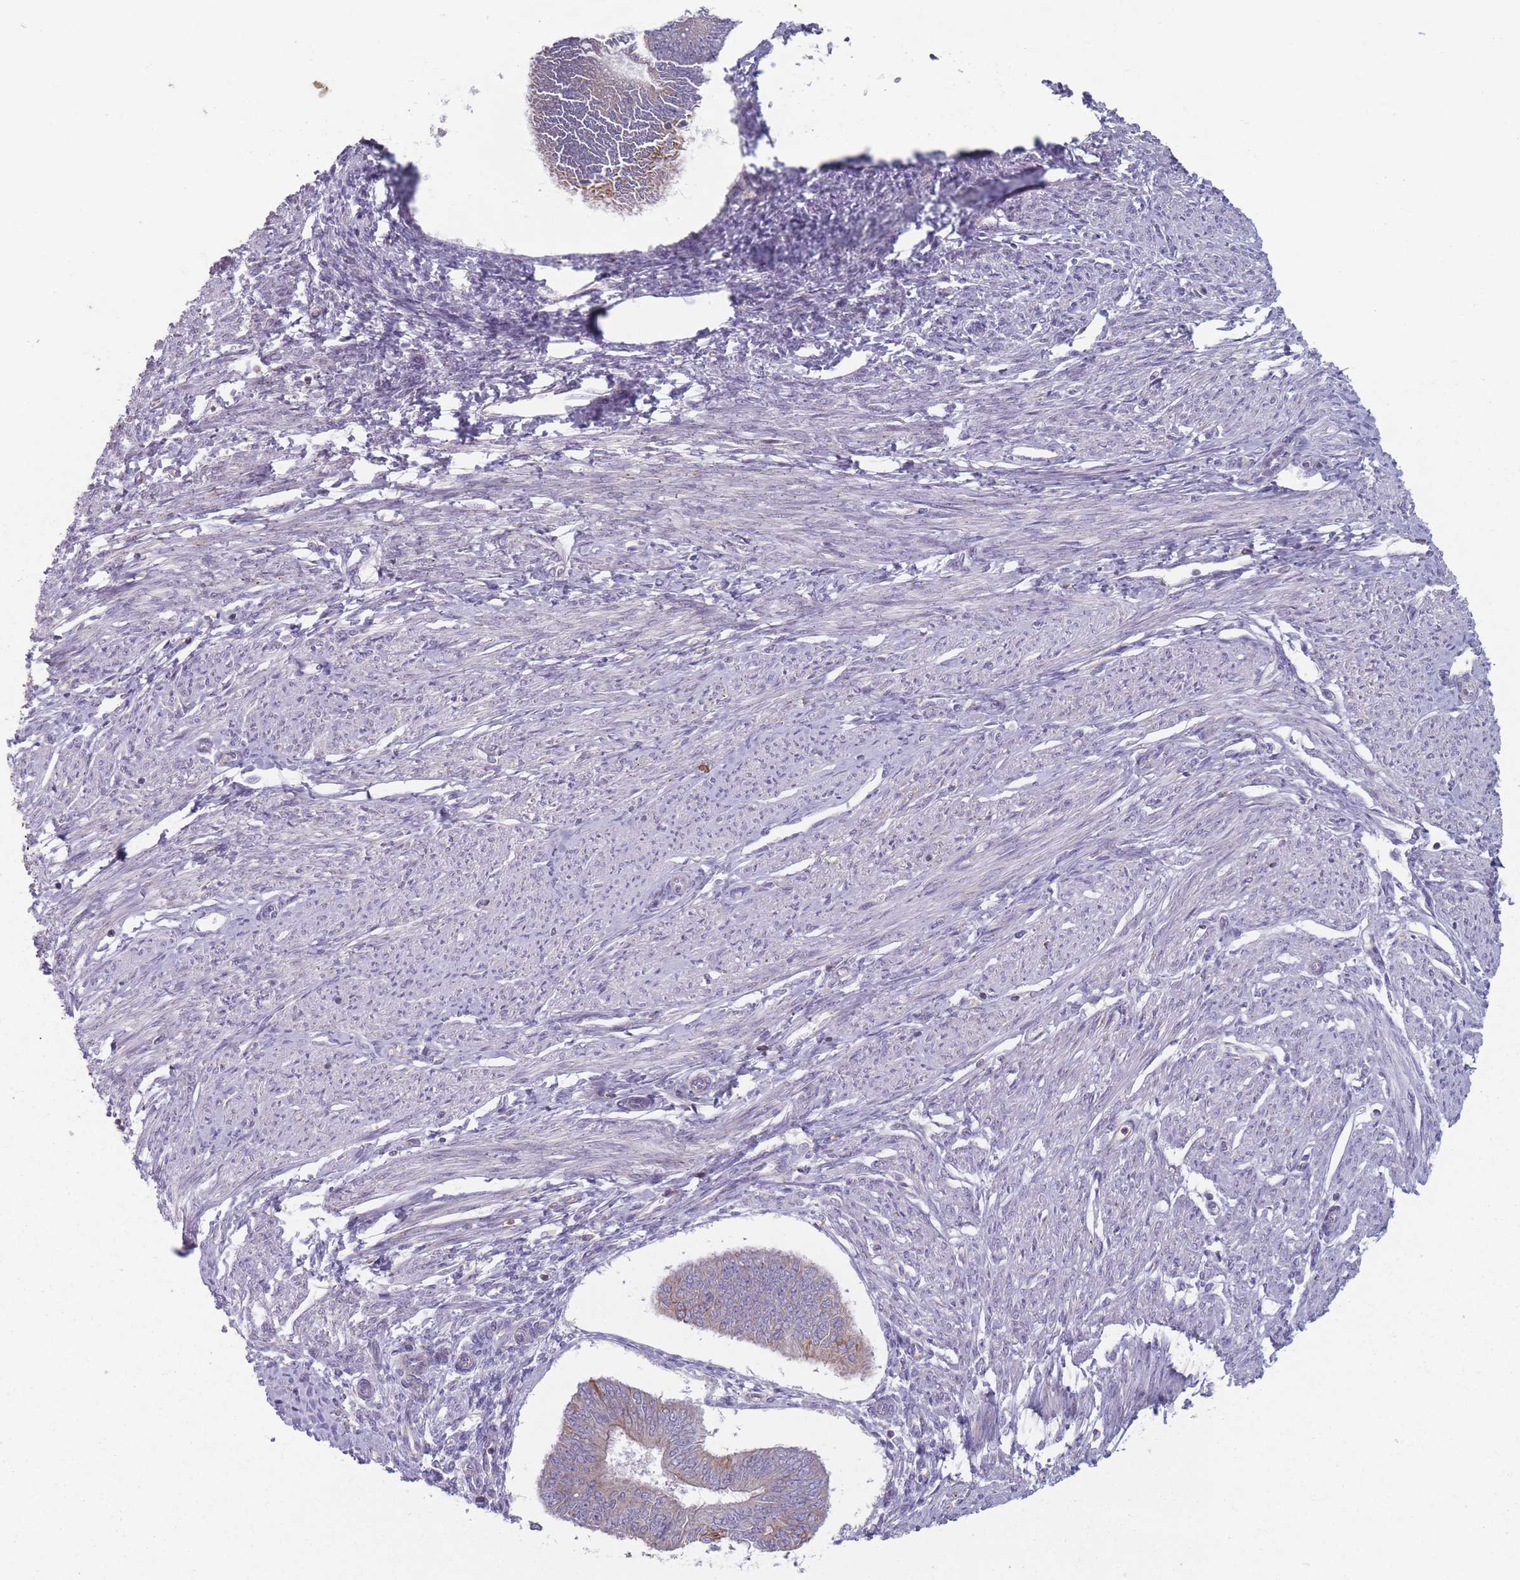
{"staining": {"intensity": "moderate", "quantity": "25%-75%", "location": "cytoplasmic/membranous"}, "tissue": "endometrial cancer", "cell_type": "Tumor cells", "image_type": "cancer", "snomed": [{"axis": "morphology", "description": "Adenocarcinoma, NOS"}, {"axis": "topography", "description": "Endometrium"}], "caption": "This micrograph exhibits immunohistochemistry (IHC) staining of human endometrial adenocarcinoma, with medium moderate cytoplasmic/membranous positivity in about 25%-75% of tumor cells.", "gene": "HSBP1L1", "patient": {"sex": "female", "age": 58}}